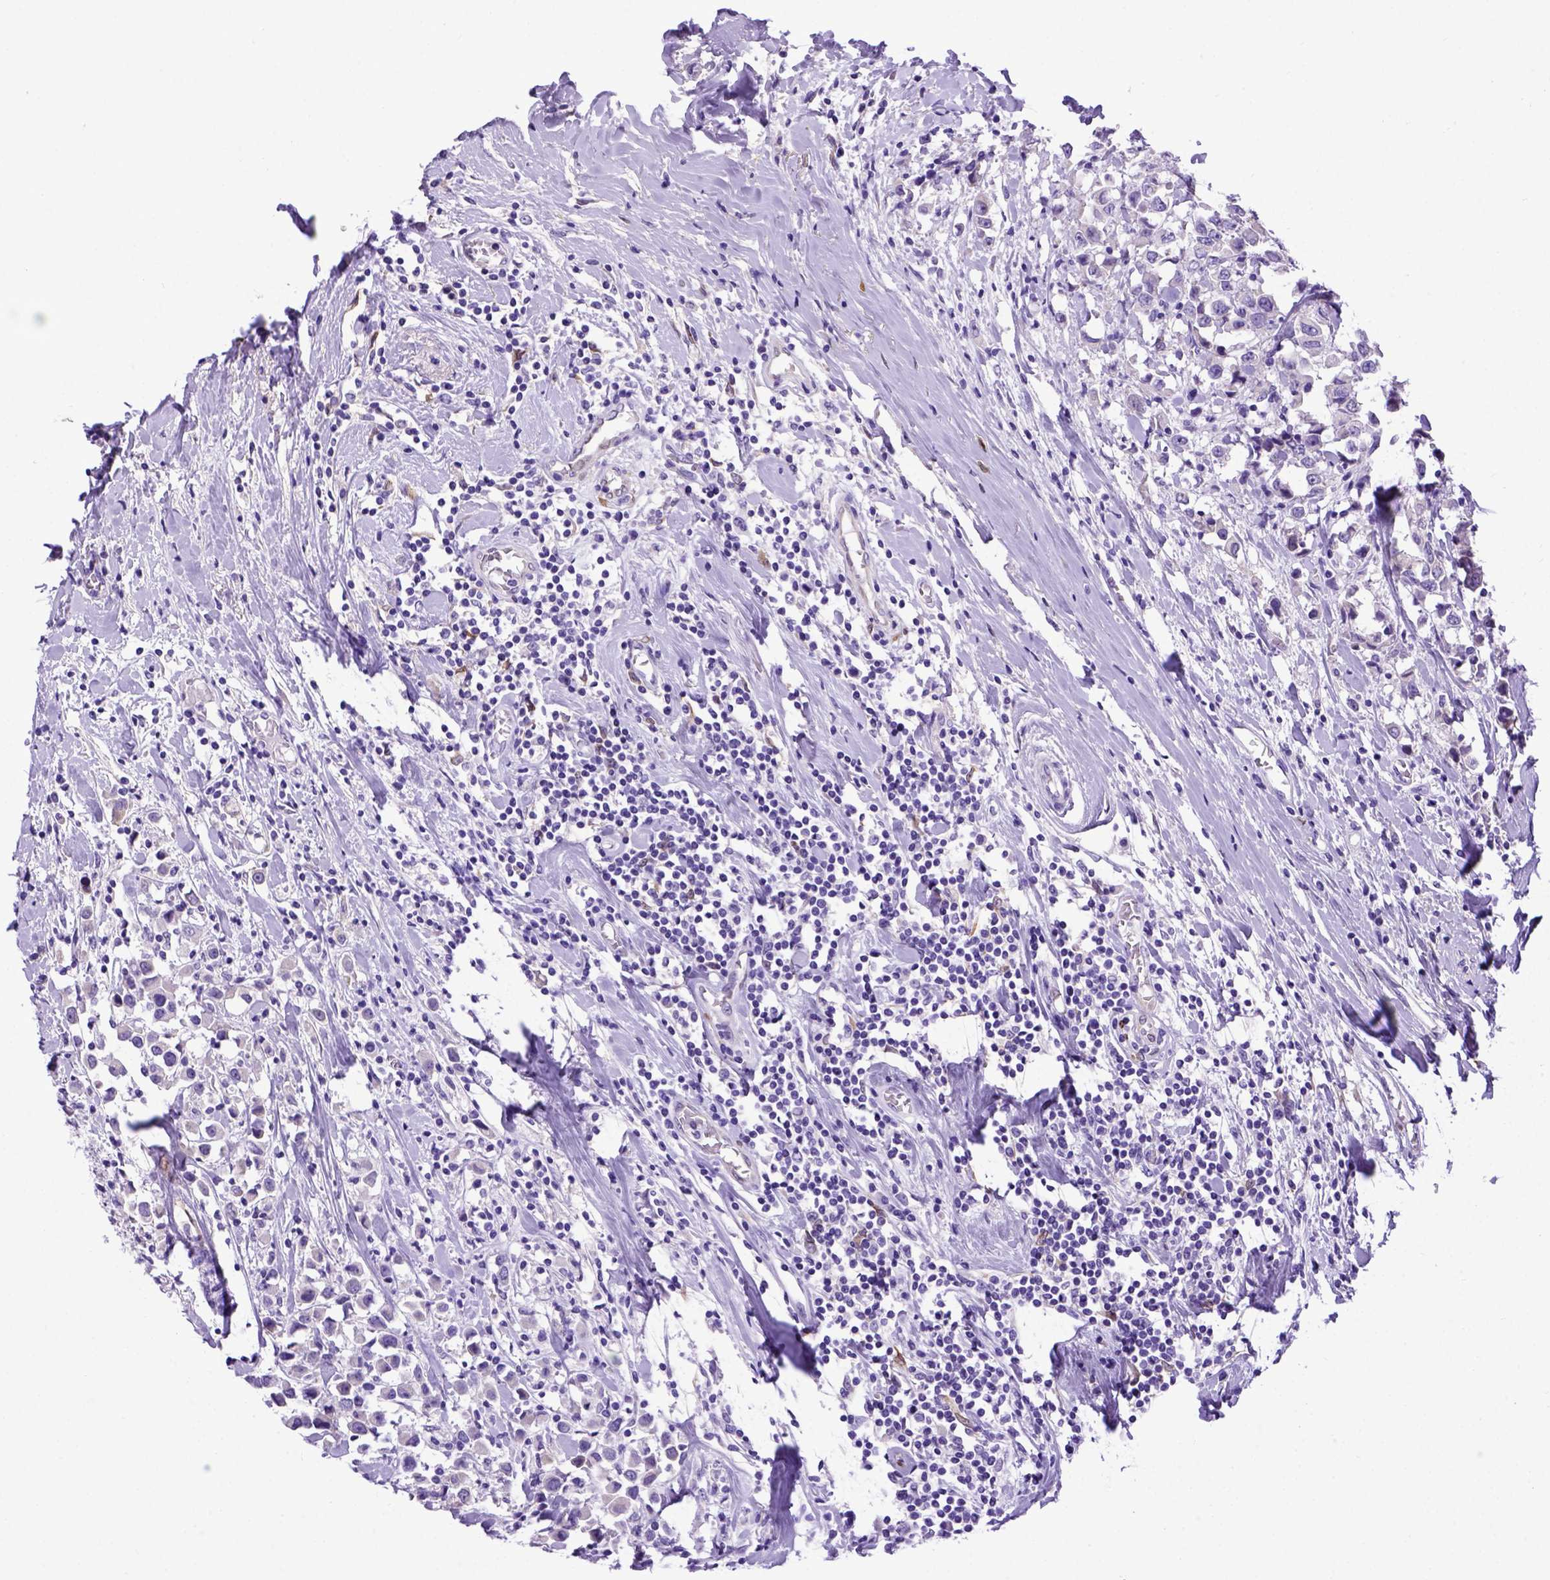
{"staining": {"intensity": "negative", "quantity": "none", "location": "none"}, "tissue": "breast cancer", "cell_type": "Tumor cells", "image_type": "cancer", "snomed": [{"axis": "morphology", "description": "Duct carcinoma"}, {"axis": "topography", "description": "Breast"}], "caption": "Human breast cancer stained for a protein using immunohistochemistry (IHC) demonstrates no staining in tumor cells.", "gene": "PTGES", "patient": {"sex": "female", "age": 61}}